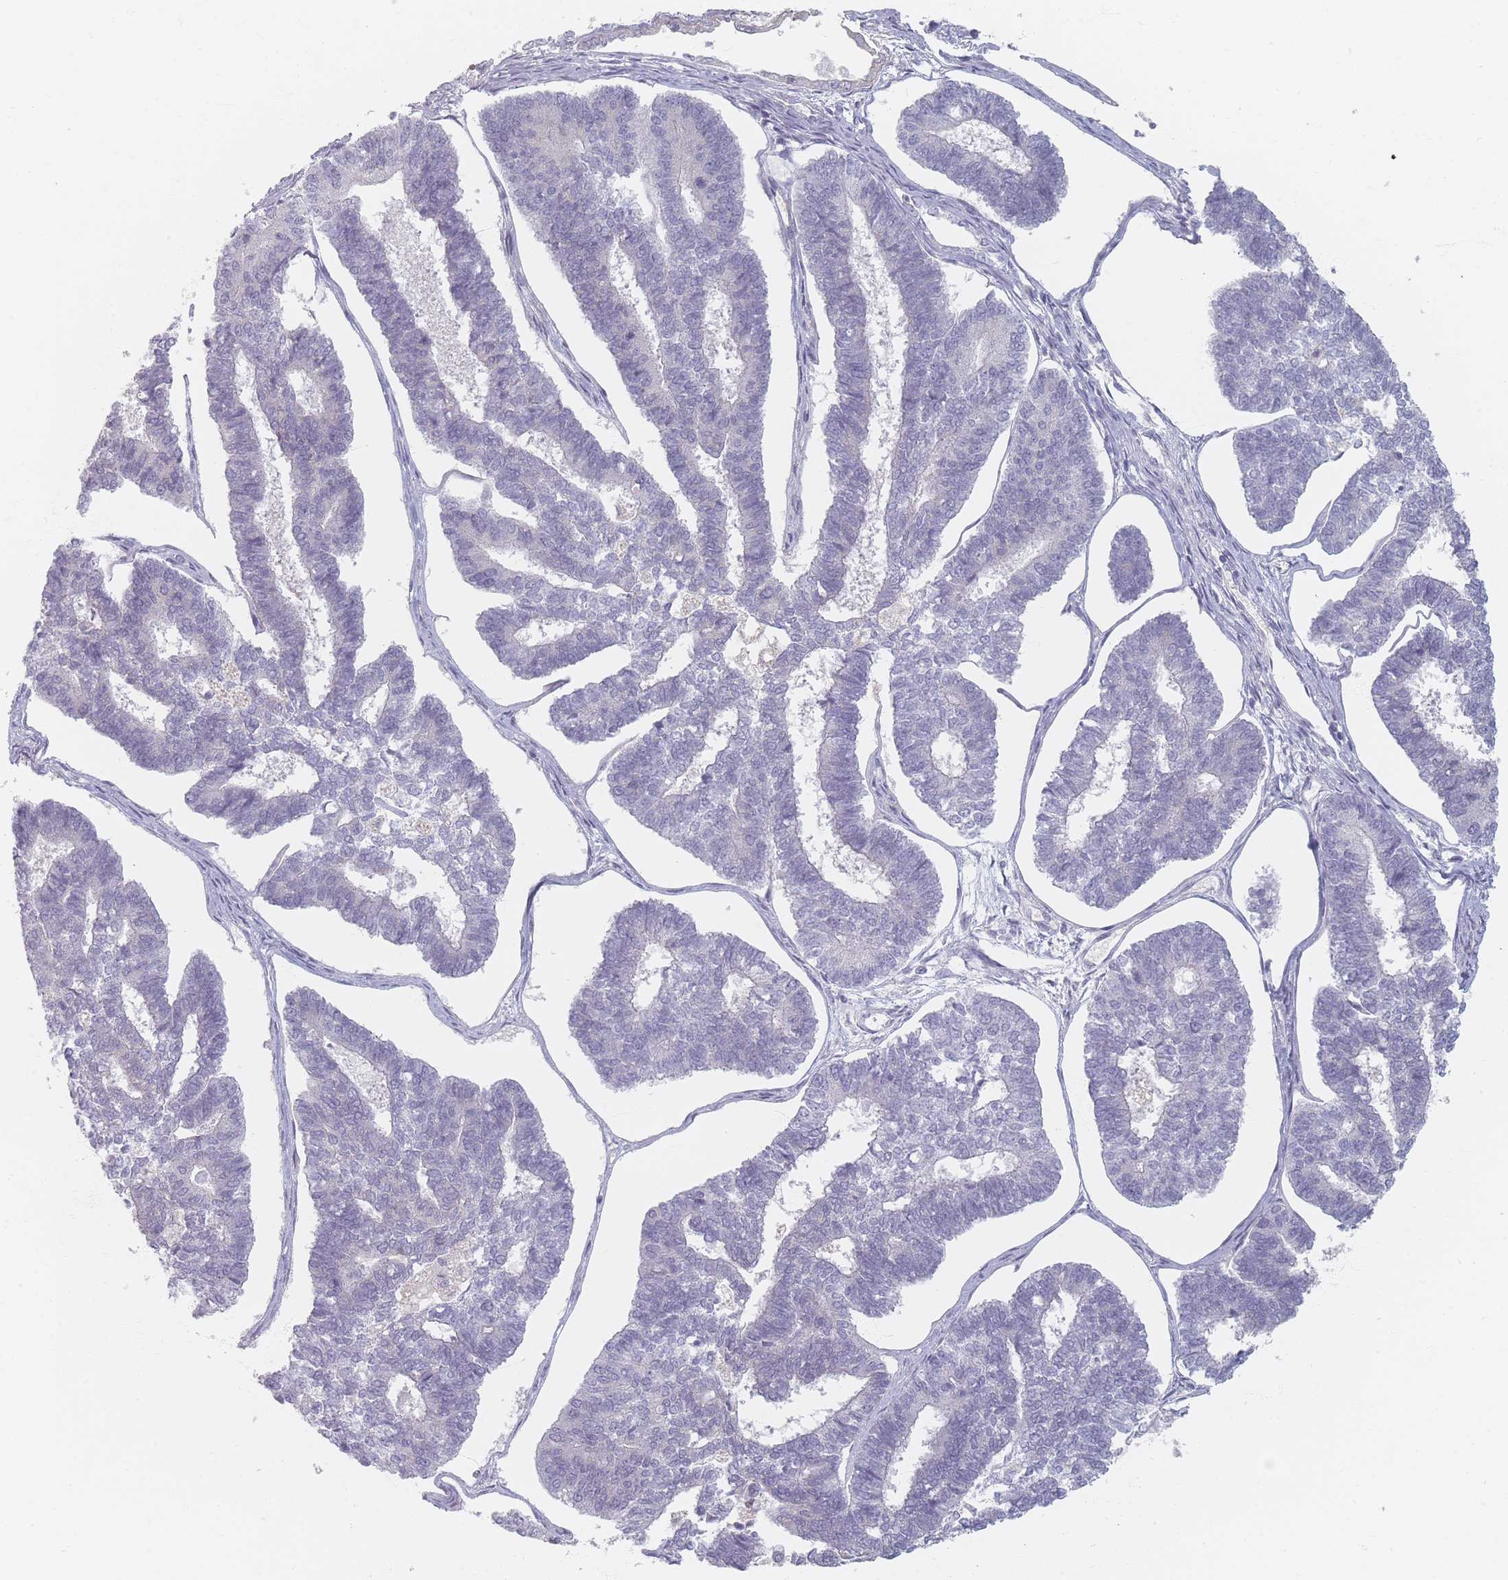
{"staining": {"intensity": "negative", "quantity": "none", "location": "none"}, "tissue": "endometrial cancer", "cell_type": "Tumor cells", "image_type": "cancer", "snomed": [{"axis": "morphology", "description": "Adenocarcinoma, NOS"}, {"axis": "topography", "description": "Endometrium"}], "caption": "Tumor cells show no significant protein positivity in endometrial adenocarcinoma. (Brightfield microscopy of DAB IHC at high magnification).", "gene": "TMOD1", "patient": {"sex": "female", "age": 70}}